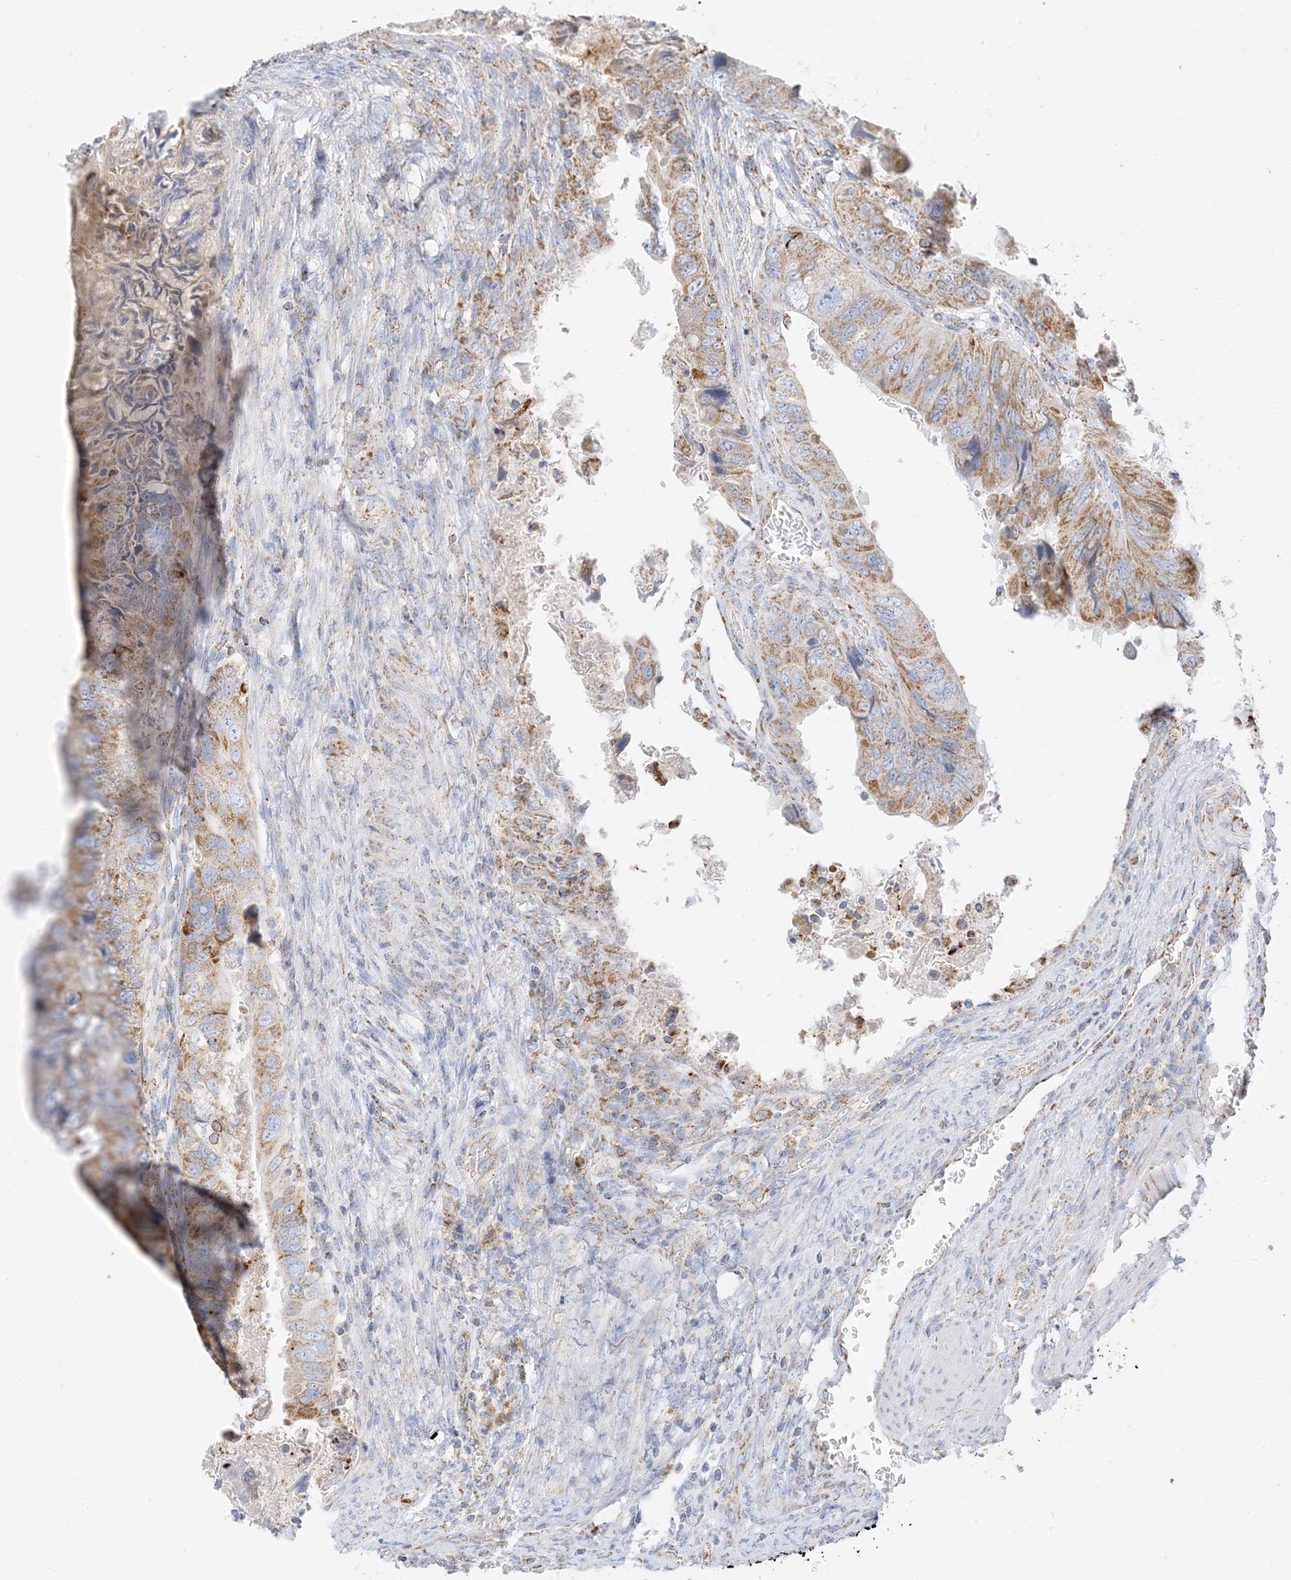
{"staining": {"intensity": "moderate", "quantity": ">75%", "location": "cytoplasmic/membranous"}, "tissue": "colorectal cancer", "cell_type": "Tumor cells", "image_type": "cancer", "snomed": [{"axis": "morphology", "description": "Adenocarcinoma, NOS"}, {"axis": "topography", "description": "Rectum"}], "caption": "A micrograph of colorectal cancer stained for a protein shows moderate cytoplasmic/membranous brown staining in tumor cells. The protein is shown in brown color, while the nuclei are stained blue.", "gene": "CAPN13", "patient": {"sex": "male", "age": 63}}